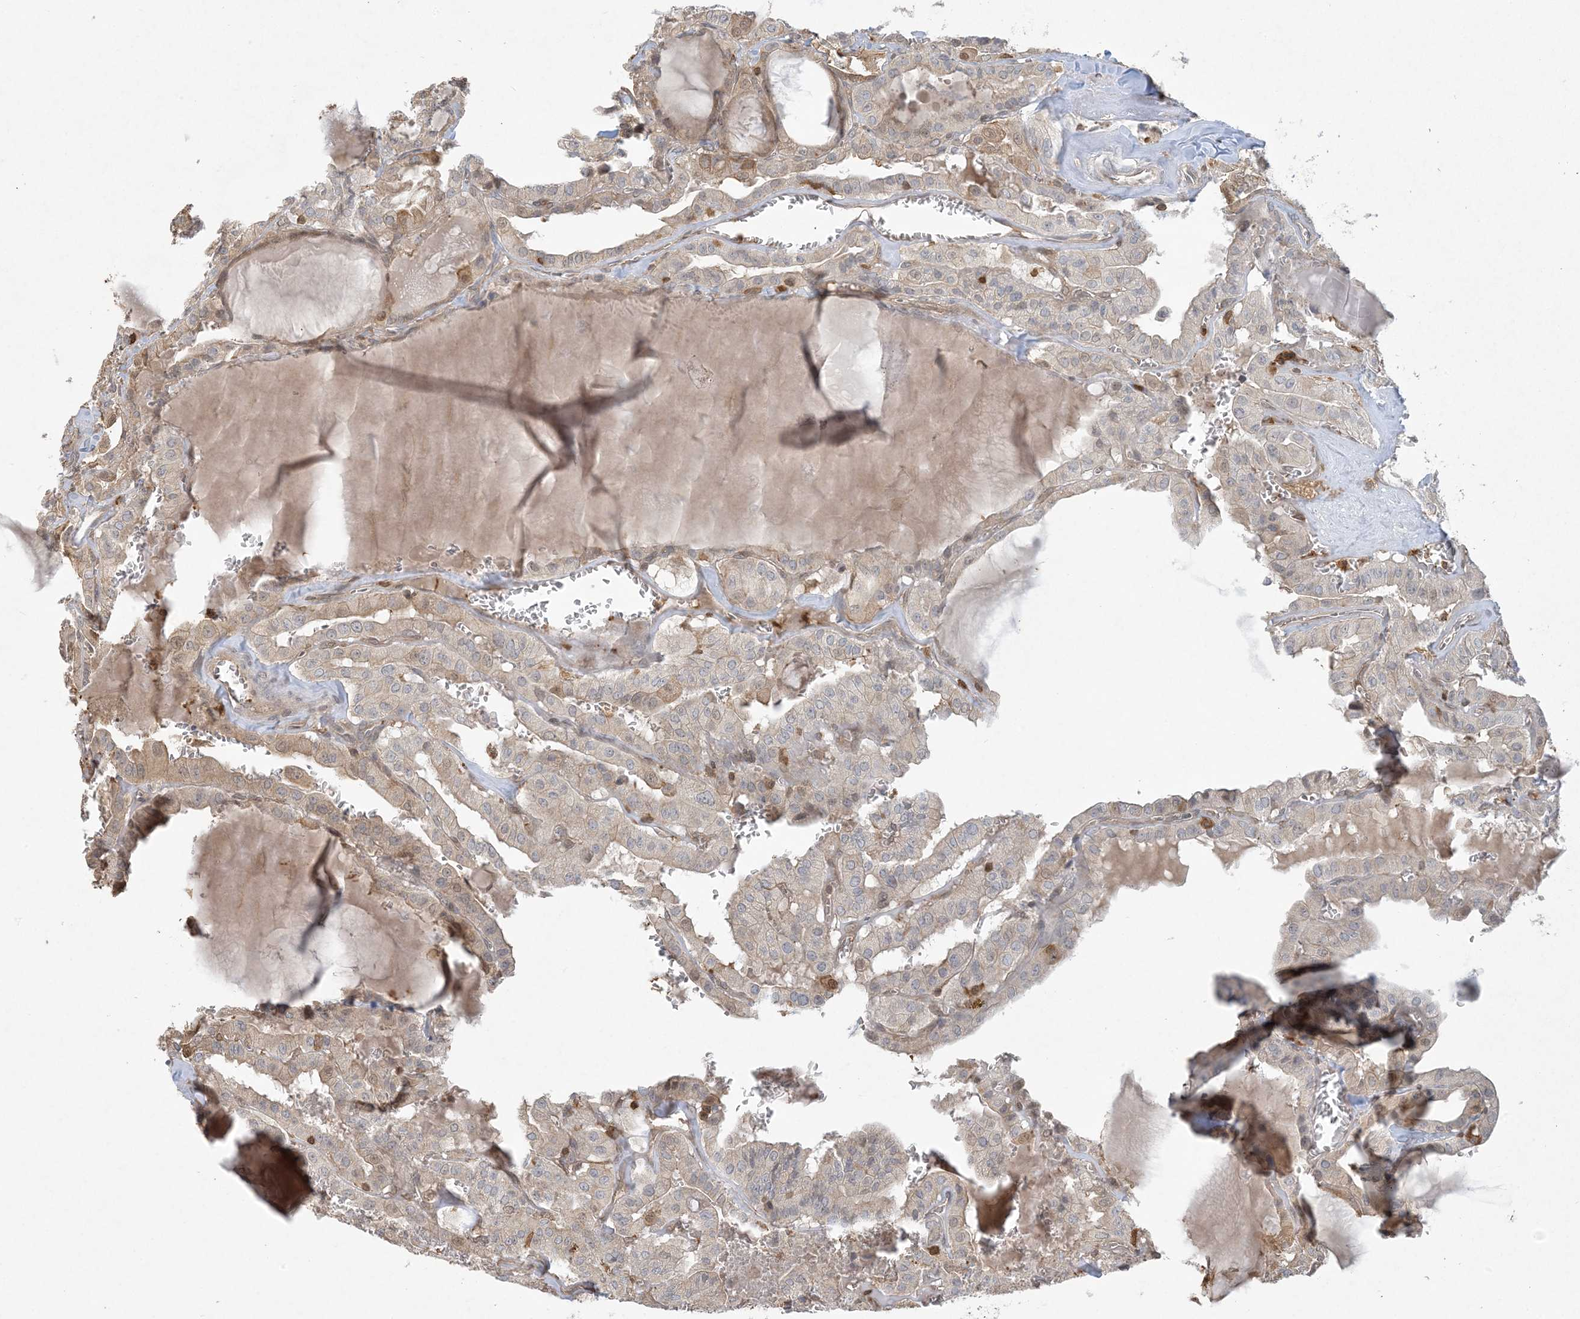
{"staining": {"intensity": "weak", "quantity": "25%-75%", "location": "cytoplasmic/membranous"}, "tissue": "thyroid cancer", "cell_type": "Tumor cells", "image_type": "cancer", "snomed": [{"axis": "morphology", "description": "Papillary adenocarcinoma, NOS"}, {"axis": "topography", "description": "Thyroid gland"}], "caption": "Thyroid cancer stained for a protein (brown) demonstrates weak cytoplasmic/membranous positive staining in about 25%-75% of tumor cells.", "gene": "TMSB4X", "patient": {"sex": "male", "age": 52}}